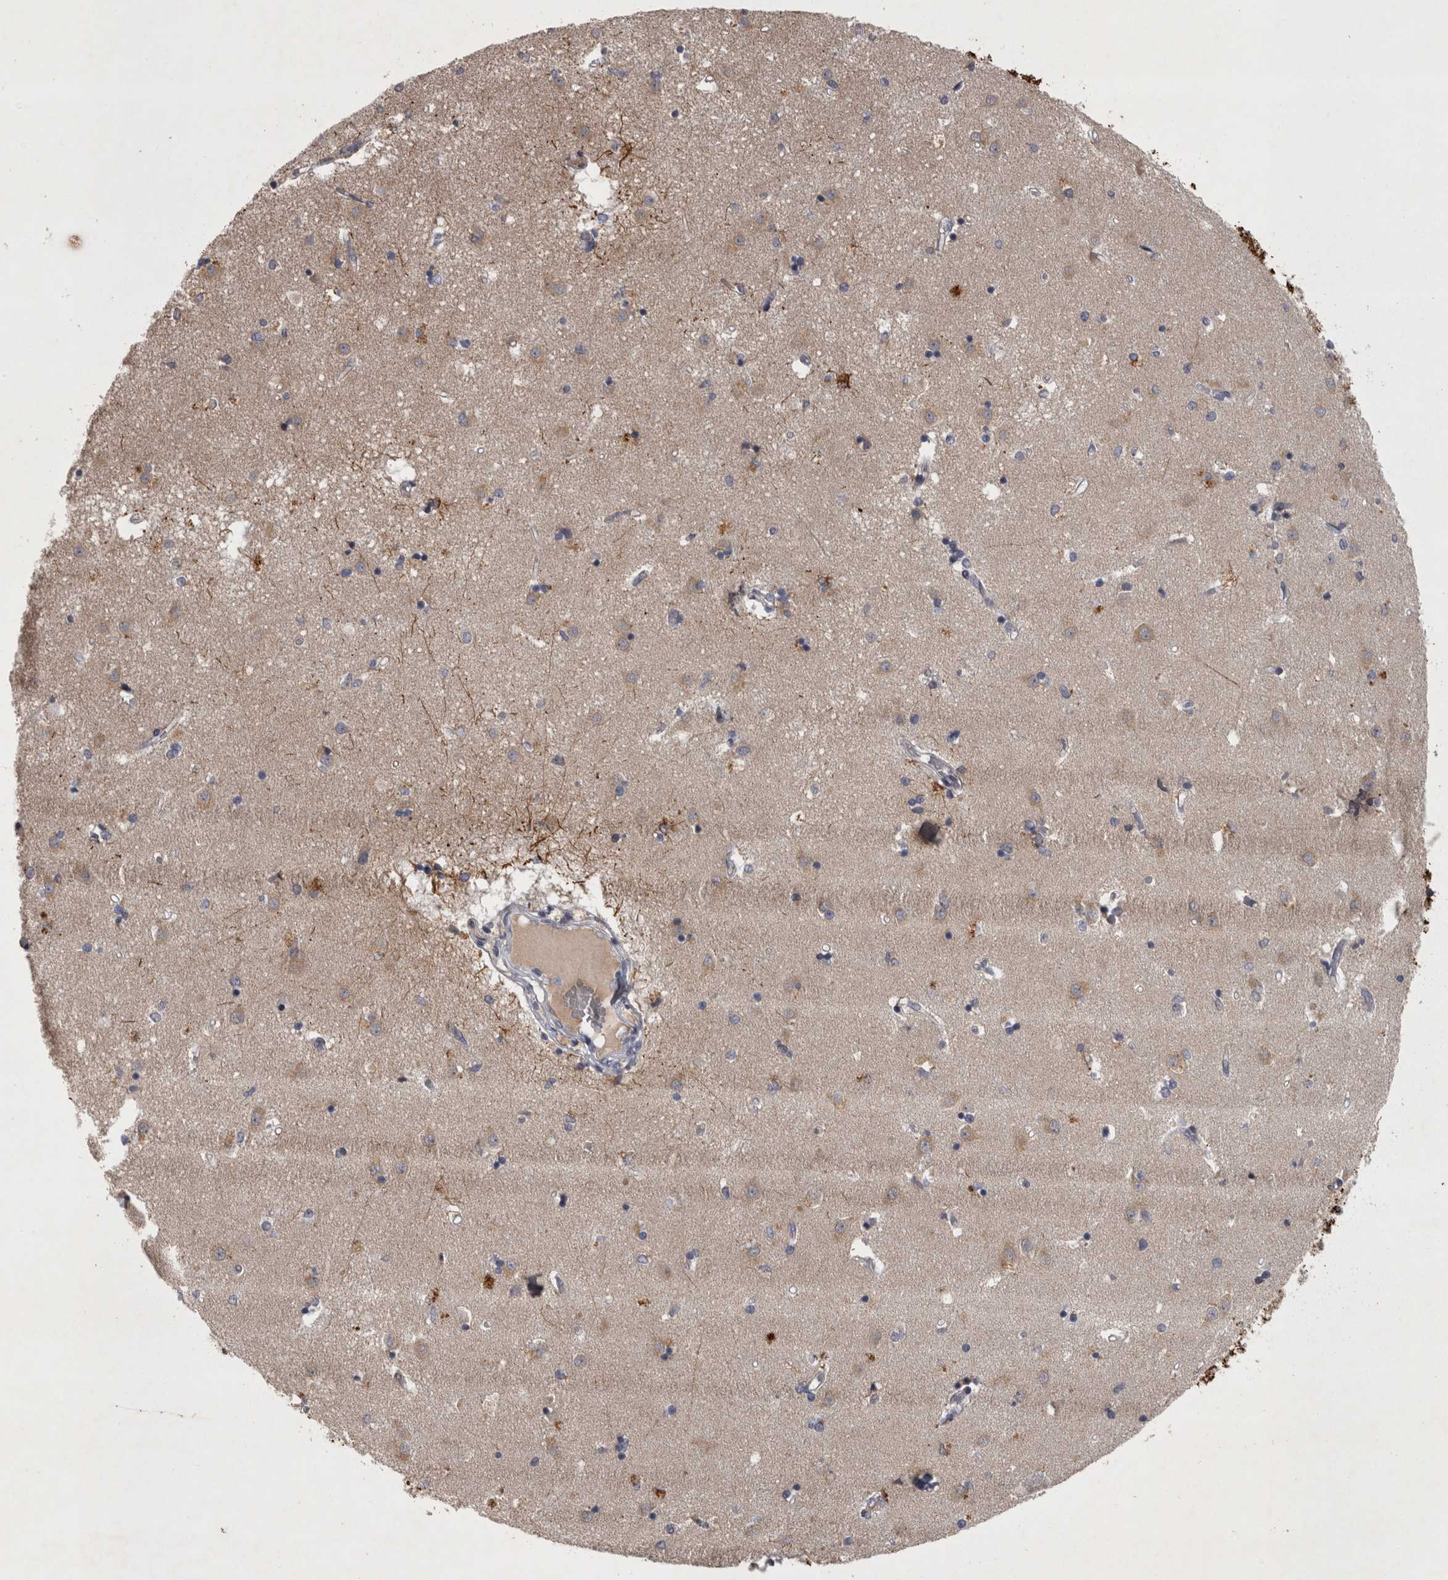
{"staining": {"intensity": "moderate", "quantity": "<25%", "location": "cytoplasmic/membranous"}, "tissue": "caudate", "cell_type": "Glial cells", "image_type": "normal", "snomed": [{"axis": "morphology", "description": "Normal tissue, NOS"}, {"axis": "topography", "description": "Lateral ventricle wall"}], "caption": "IHC of benign caudate reveals low levels of moderate cytoplasmic/membranous staining in approximately <25% of glial cells. The staining was performed using DAB (3,3'-diaminobenzidine), with brown indicating positive protein expression. Nuclei are stained blue with hematoxylin.", "gene": "DBT", "patient": {"sex": "male", "age": 45}}